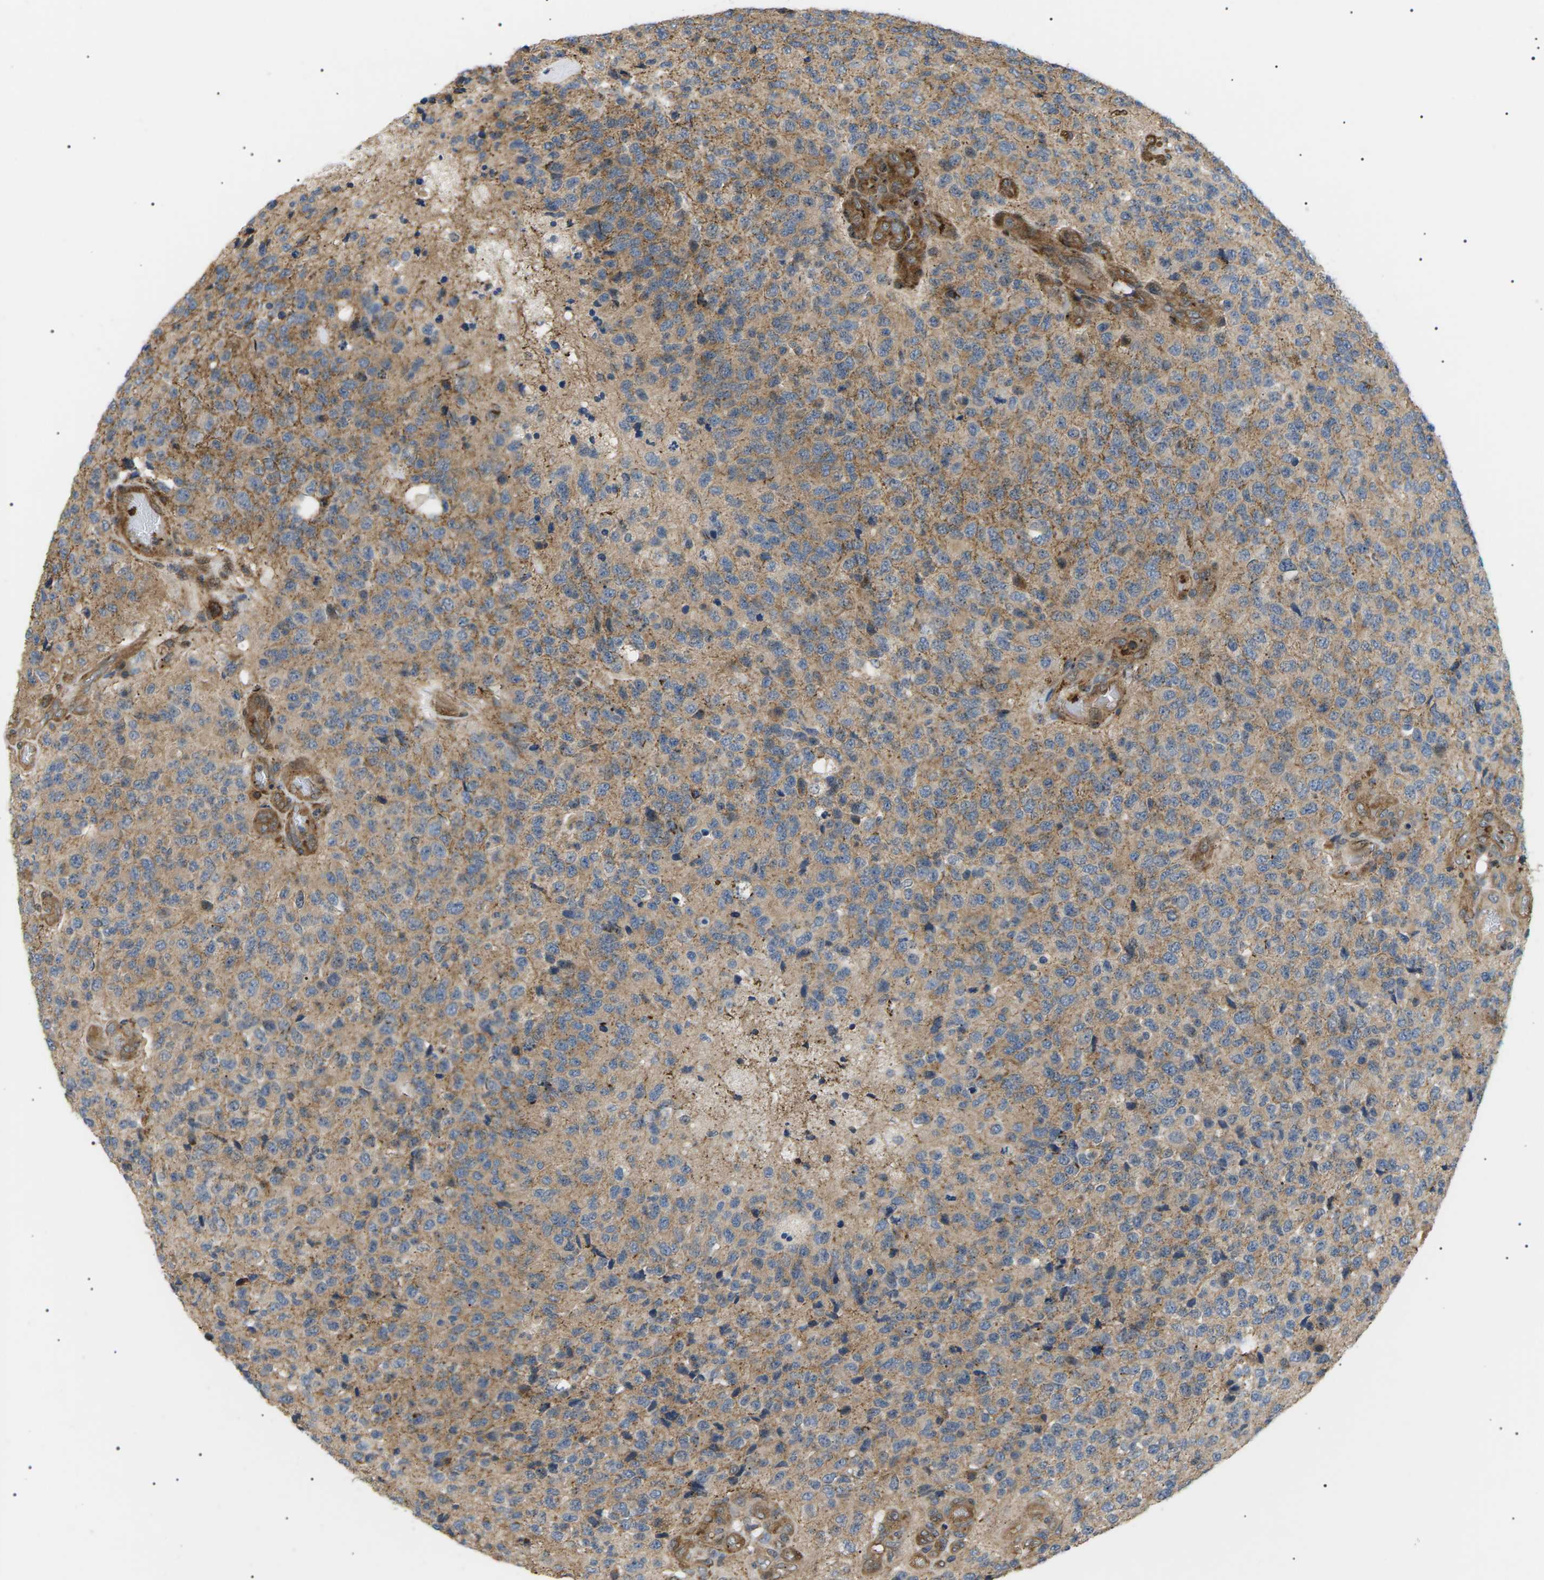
{"staining": {"intensity": "moderate", "quantity": ">75%", "location": "cytoplasmic/membranous"}, "tissue": "glioma", "cell_type": "Tumor cells", "image_type": "cancer", "snomed": [{"axis": "morphology", "description": "Glioma, malignant, High grade"}, {"axis": "topography", "description": "pancreas cauda"}], "caption": "Moderate cytoplasmic/membranous positivity for a protein is appreciated in about >75% of tumor cells of glioma using immunohistochemistry.", "gene": "TMTC4", "patient": {"sex": "male", "age": 60}}